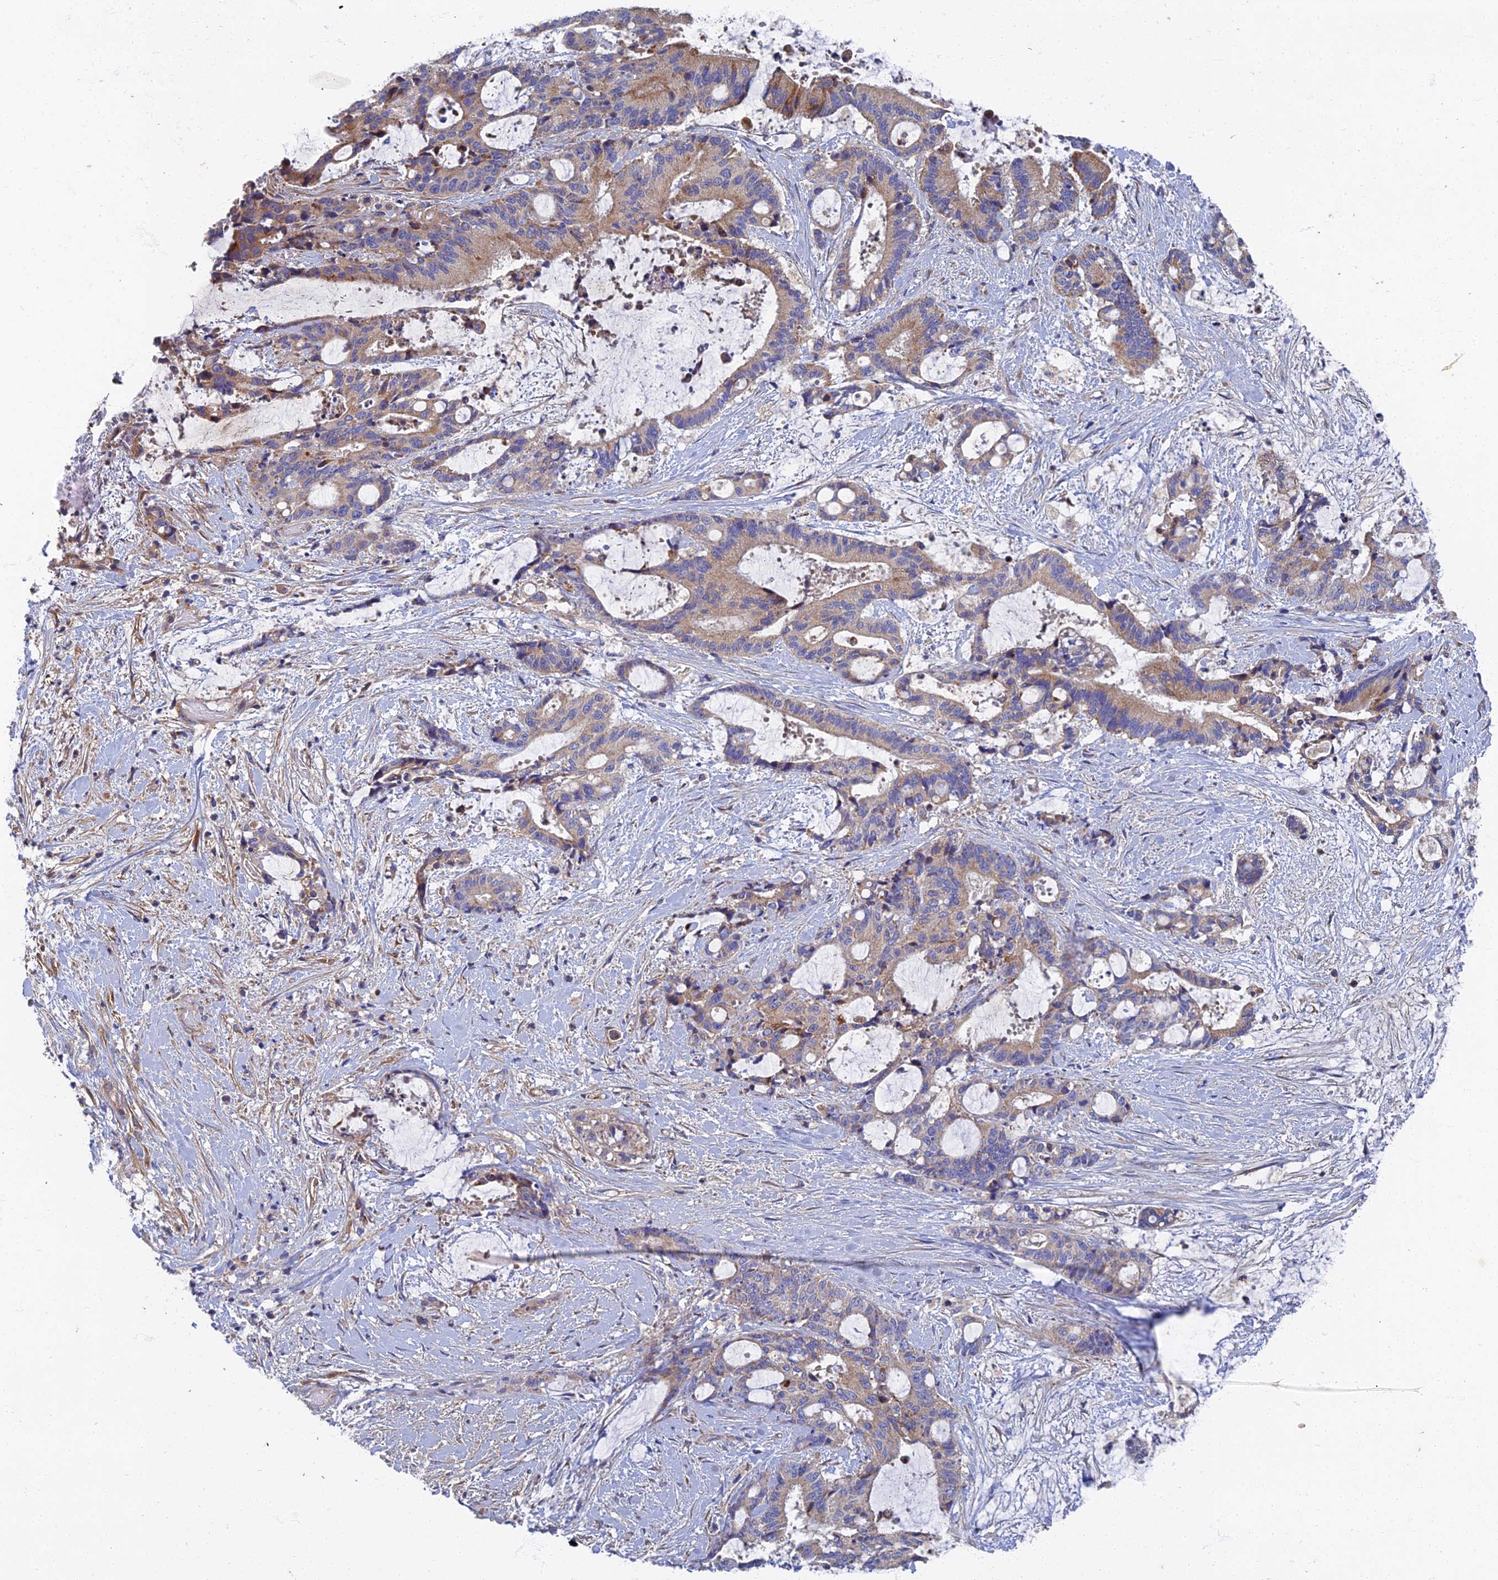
{"staining": {"intensity": "weak", "quantity": "25%-75%", "location": "cytoplasmic/membranous"}, "tissue": "liver cancer", "cell_type": "Tumor cells", "image_type": "cancer", "snomed": [{"axis": "morphology", "description": "Normal tissue, NOS"}, {"axis": "morphology", "description": "Cholangiocarcinoma"}, {"axis": "topography", "description": "Liver"}, {"axis": "topography", "description": "Peripheral nerve tissue"}], "caption": "Approximately 25%-75% of tumor cells in cholangiocarcinoma (liver) exhibit weak cytoplasmic/membranous protein staining as visualized by brown immunohistochemical staining.", "gene": "RNASEK", "patient": {"sex": "female", "age": 73}}